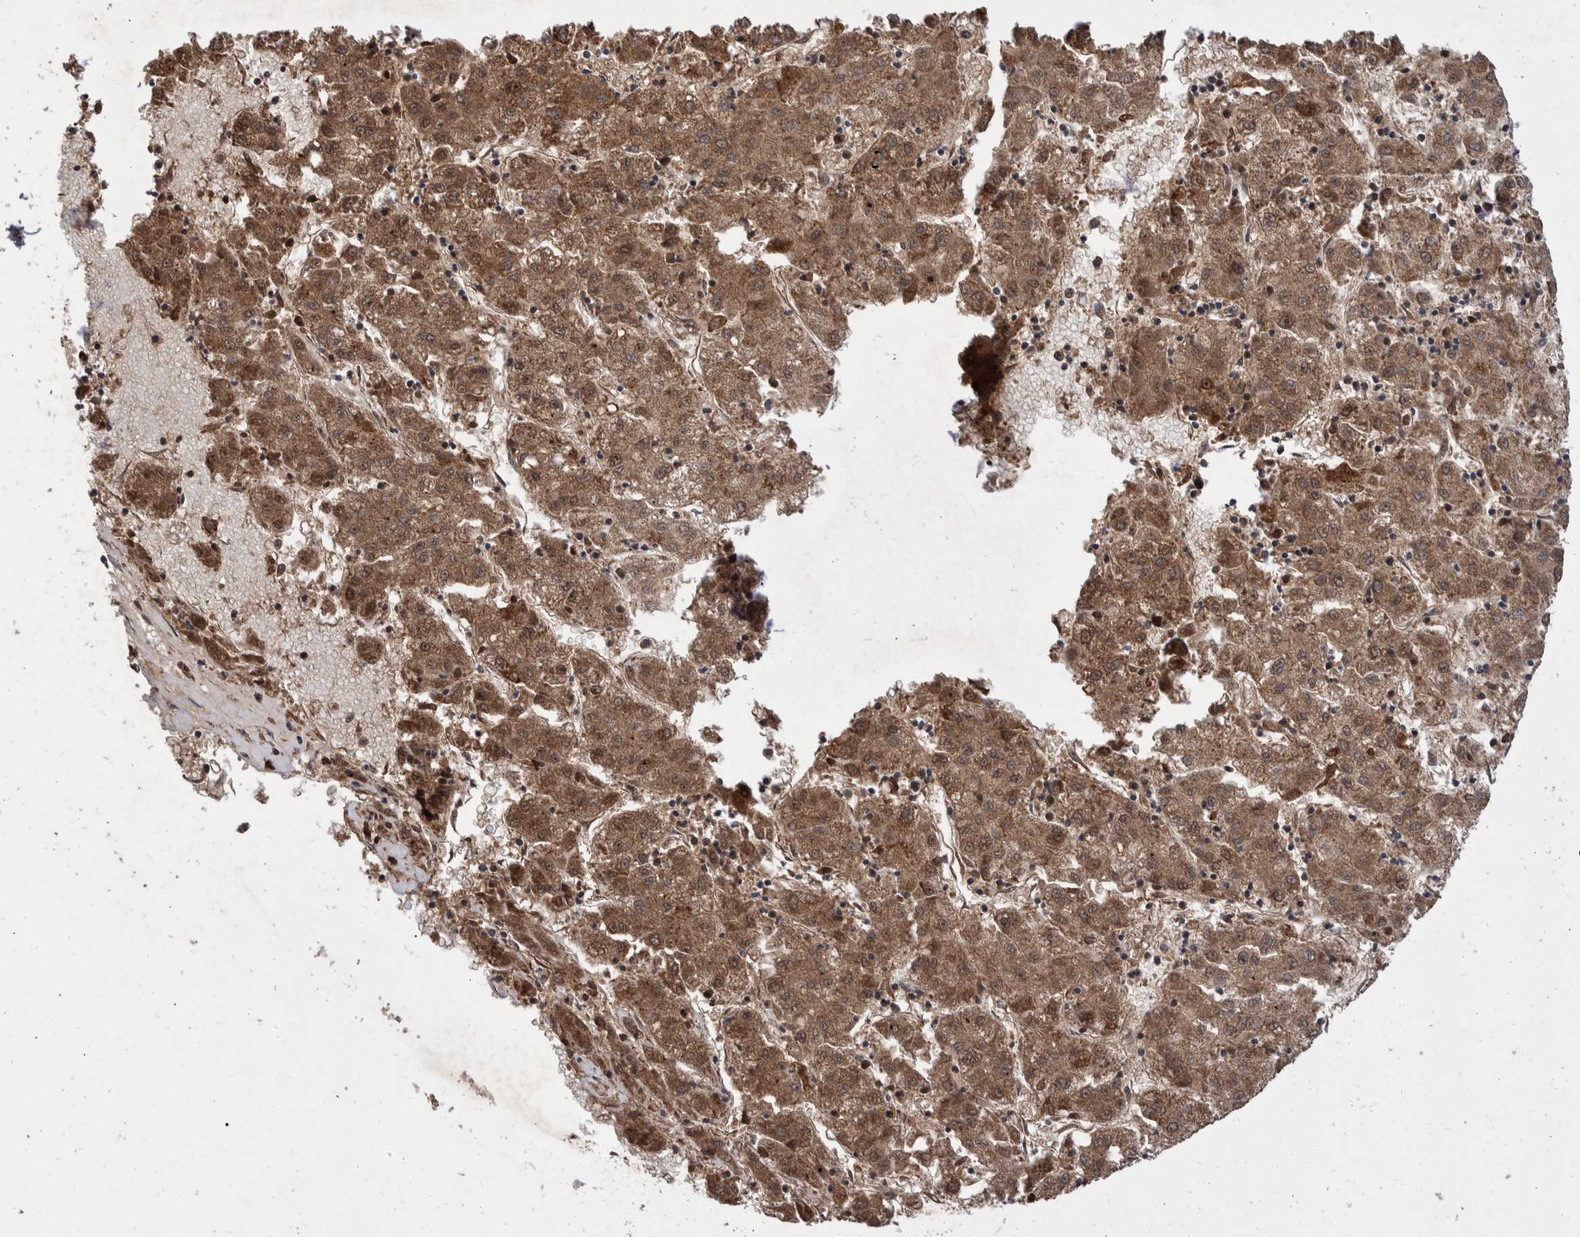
{"staining": {"intensity": "moderate", "quantity": ">75%", "location": "cytoplasmic/membranous"}, "tissue": "liver cancer", "cell_type": "Tumor cells", "image_type": "cancer", "snomed": [{"axis": "morphology", "description": "Carcinoma, Hepatocellular, NOS"}, {"axis": "topography", "description": "Liver"}], "caption": "Protein expression analysis of hepatocellular carcinoma (liver) reveals moderate cytoplasmic/membranous positivity in approximately >75% of tumor cells.", "gene": "VBP1", "patient": {"sex": "male", "age": 72}}